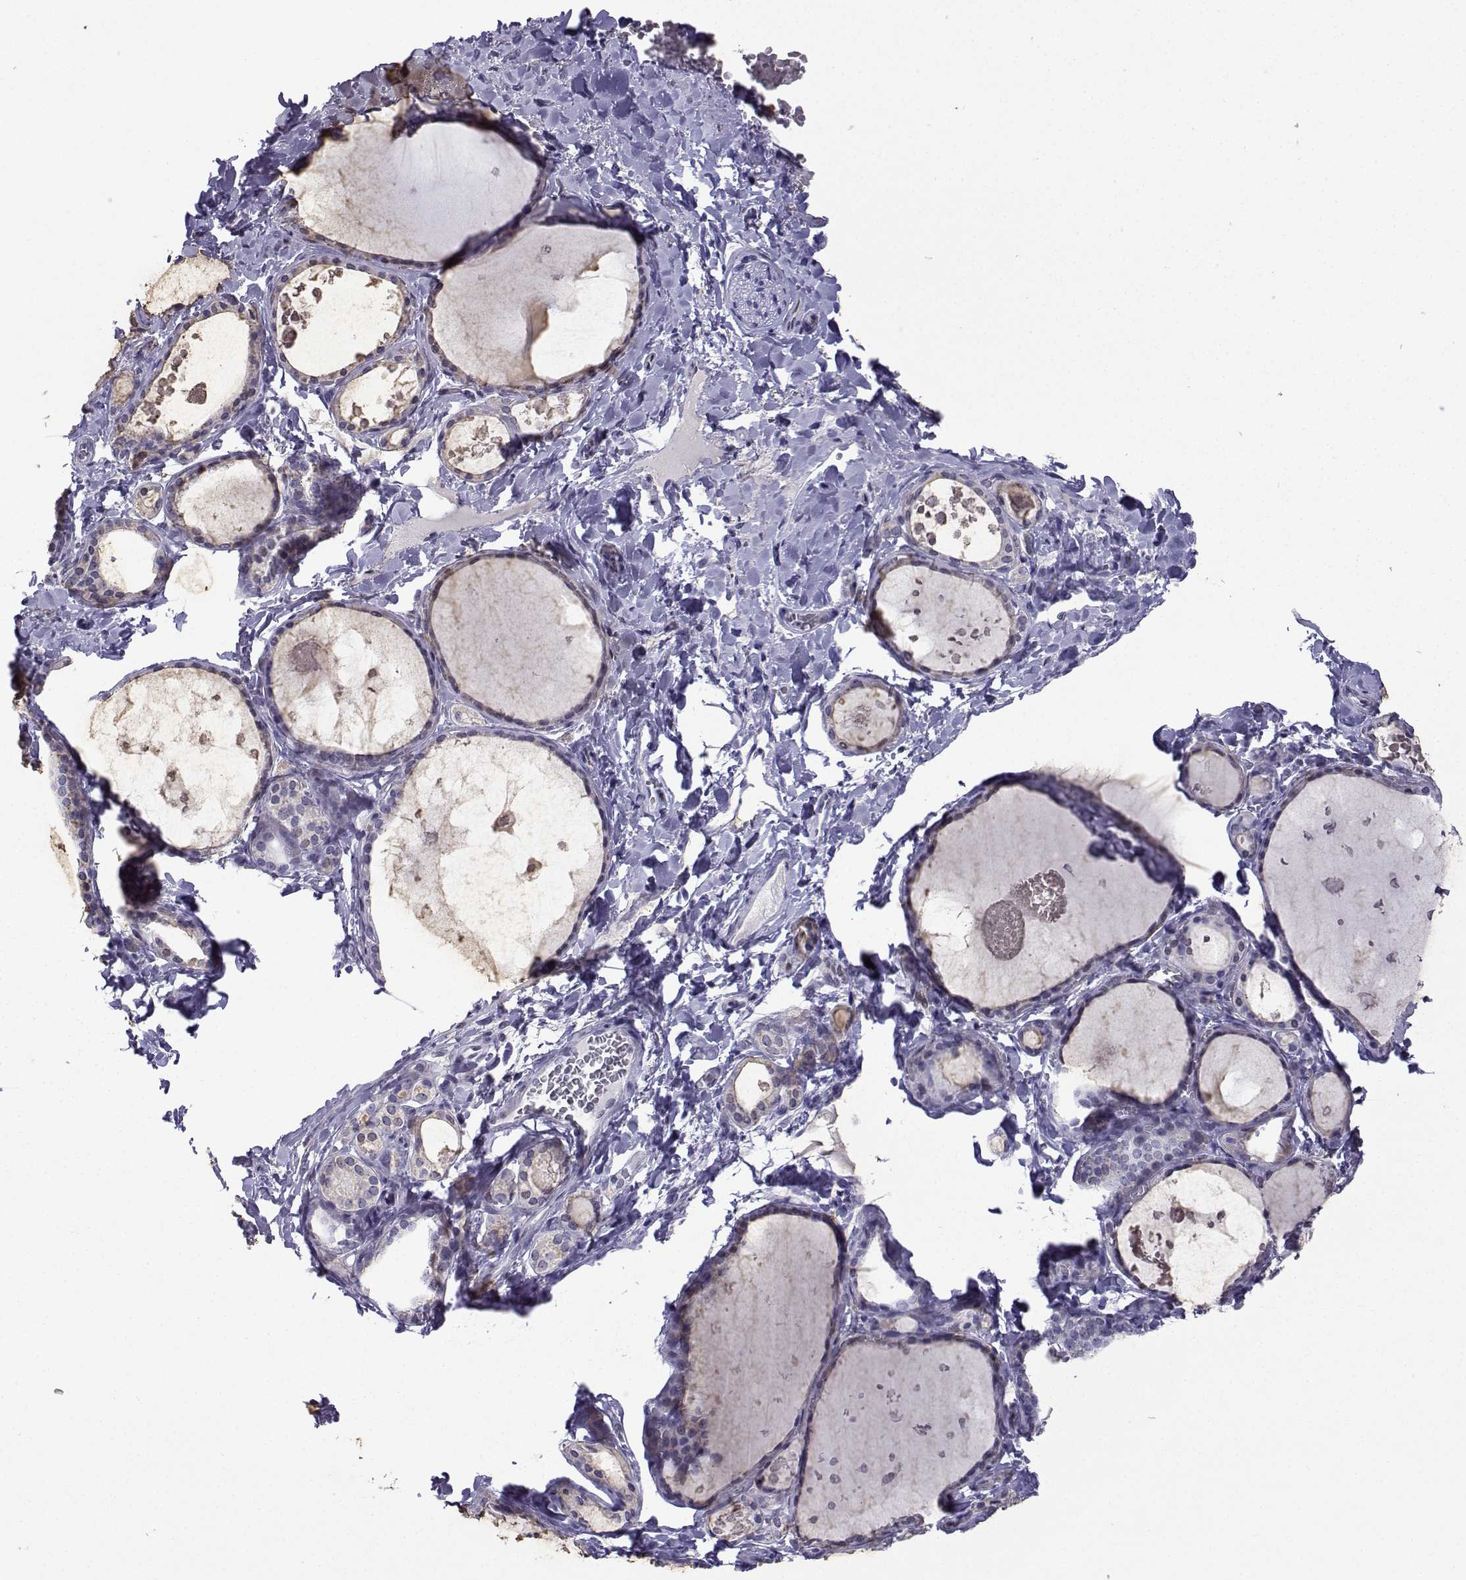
{"staining": {"intensity": "negative", "quantity": "none", "location": "none"}, "tissue": "thyroid gland", "cell_type": "Glandular cells", "image_type": "normal", "snomed": [{"axis": "morphology", "description": "Normal tissue, NOS"}, {"axis": "topography", "description": "Thyroid gland"}], "caption": "Glandular cells show no significant positivity in unremarkable thyroid gland. (Immunohistochemistry (ihc), brightfield microscopy, high magnification).", "gene": "CFAP70", "patient": {"sex": "female", "age": 56}}